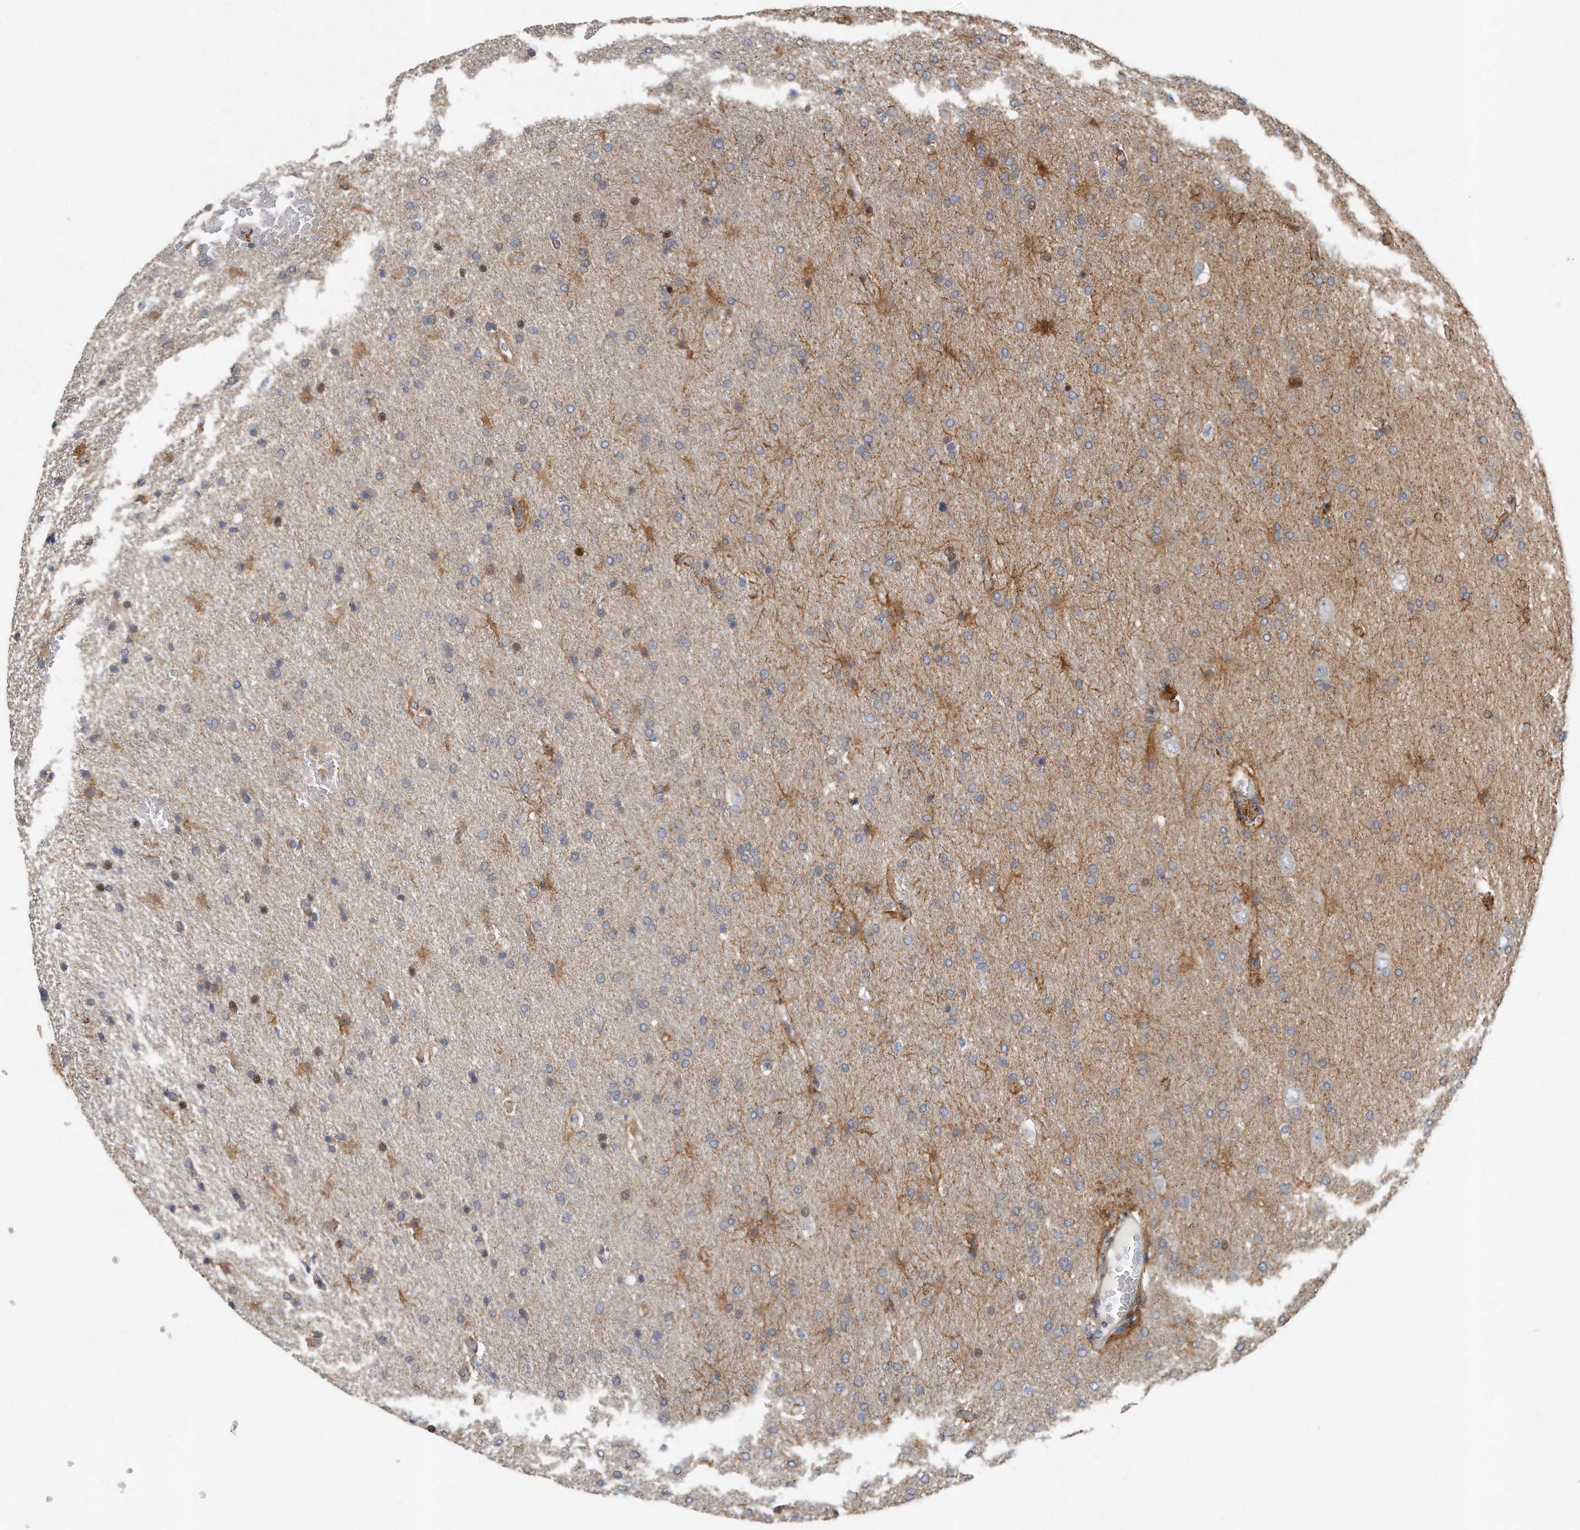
{"staining": {"intensity": "moderate", "quantity": "<25%", "location": "cytoplasmic/membranous"}, "tissue": "glioma", "cell_type": "Tumor cells", "image_type": "cancer", "snomed": [{"axis": "morphology", "description": "Glioma, malignant, High grade"}, {"axis": "topography", "description": "Brain"}], "caption": "Immunohistochemistry (IHC) (DAB) staining of human malignant glioma (high-grade) demonstrates moderate cytoplasmic/membranous protein positivity in about <25% of tumor cells.", "gene": "PCDH8", "patient": {"sex": "male", "age": 72}}